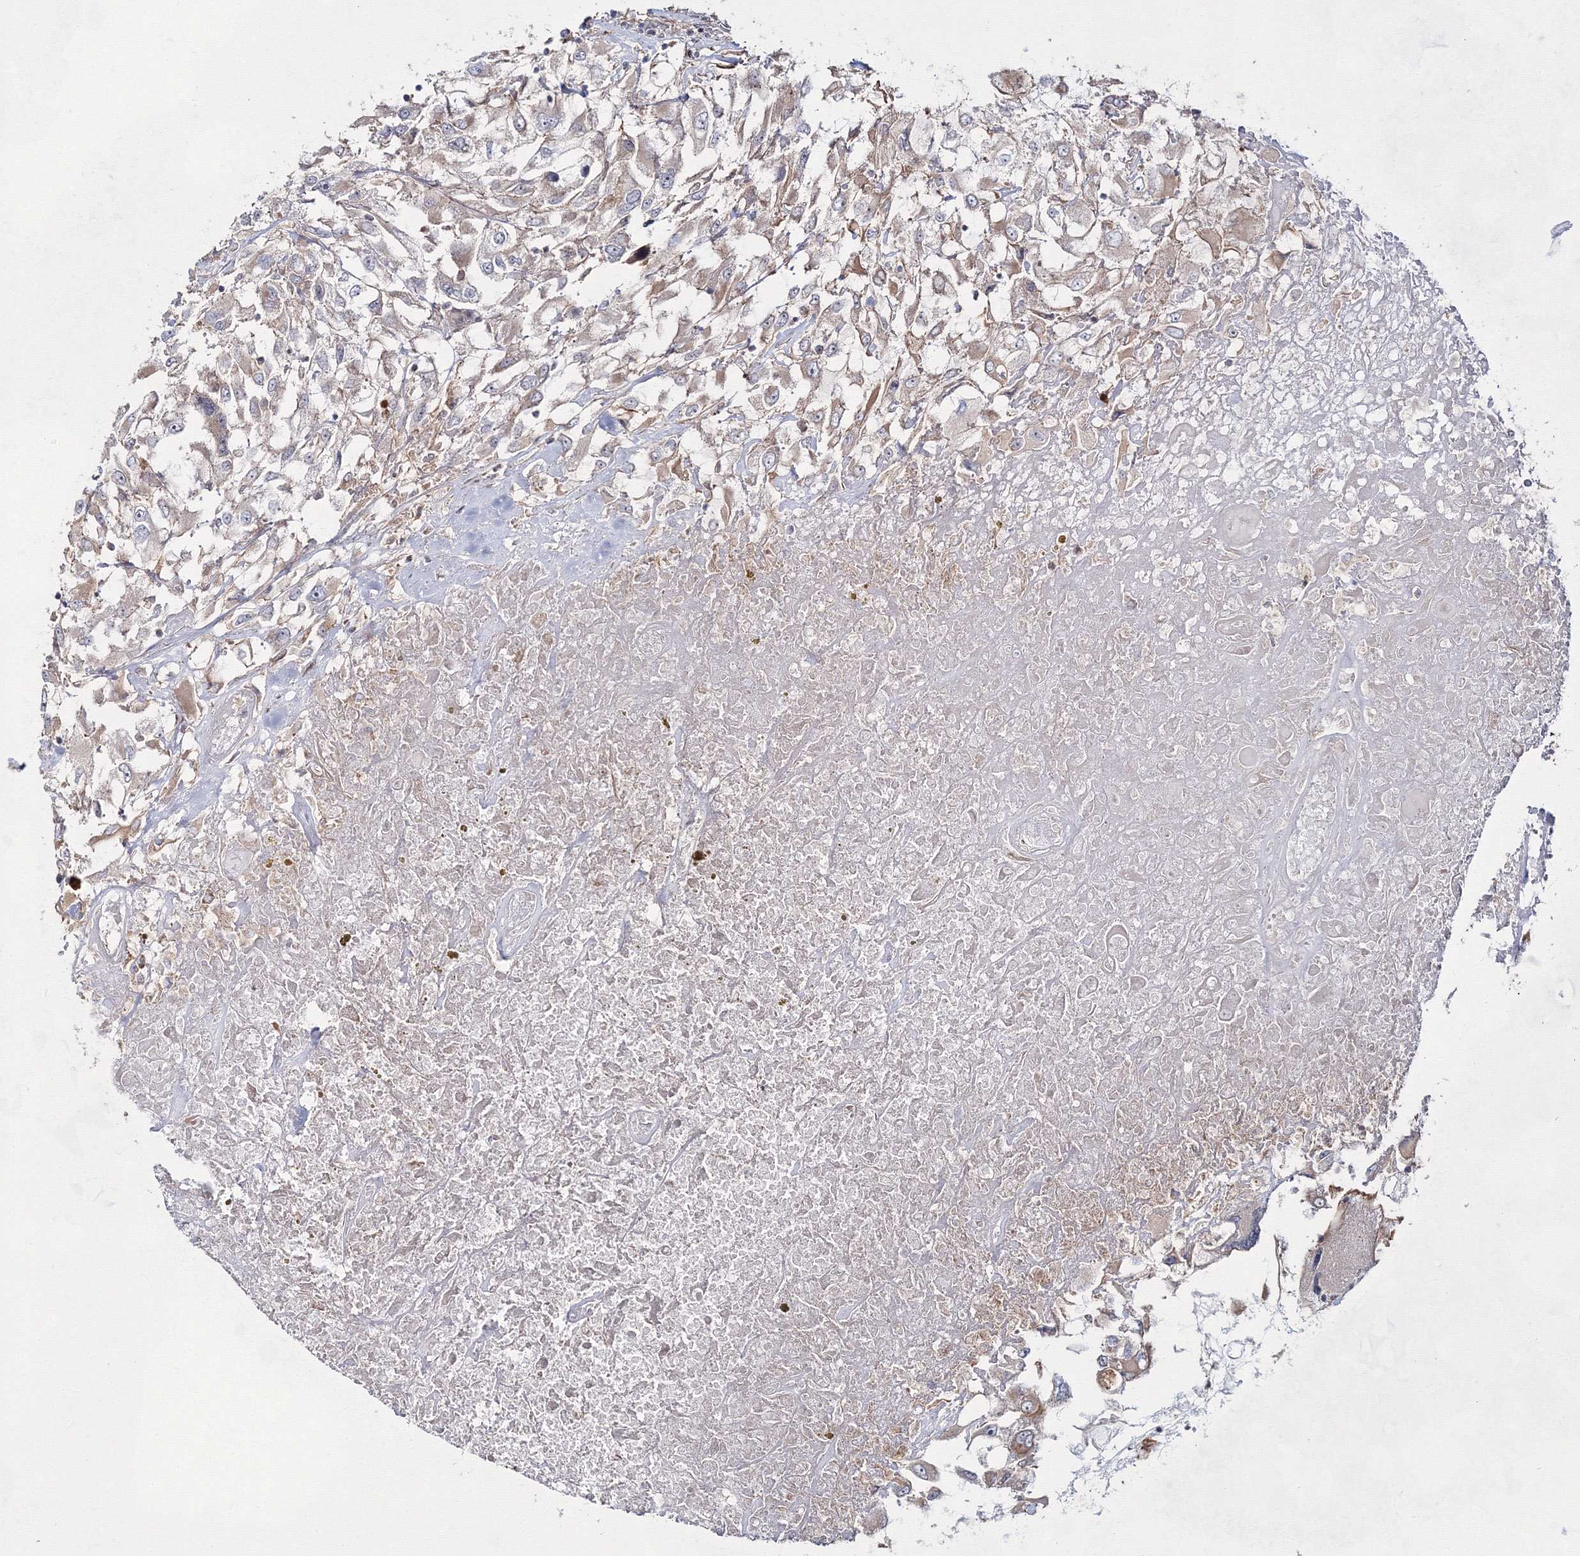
{"staining": {"intensity": "weak", "quantity": "25%-75%", "location": "cytoplasmic/membranous"}, "tissue": "renal cancer", "cell_type": "Tumor cells", "image_type": "cancer", "snomed": [{"axis": "morphology", "description": "Adenocarcinoma, NOS"}, {"axis": "topography", "description": "Kidney"}], "caption": "Adenocarcinoma (renal) was stained to show a protein in brown. There is low levels of weak cytoplasmic/membranous expression in about 25%-75% of tumor cells.", "gene": "EXOC6", "patient": {"sex": "female", "age": 52}}